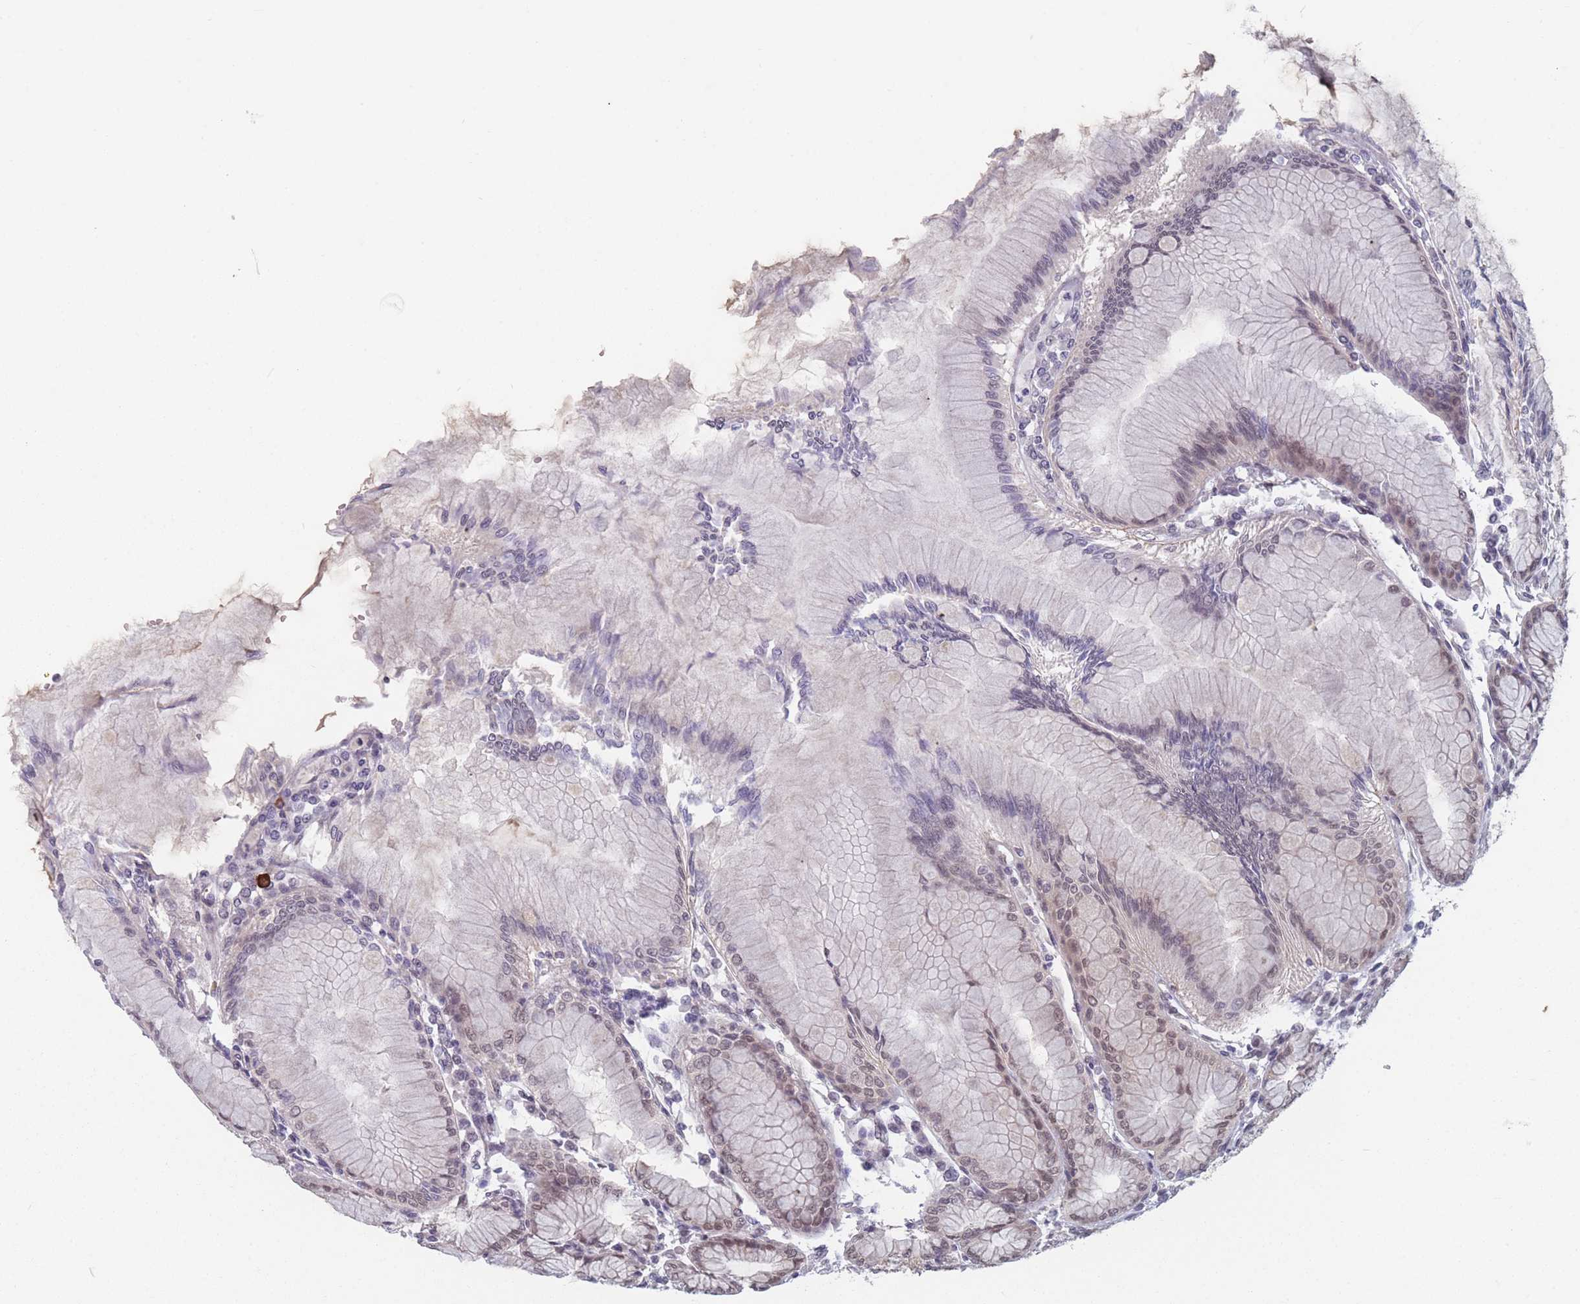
{"staining": {"intensity": "moderate", "quantity": "25%-75%", "location": "cytoplasmic/membranous,nuclear"}, "tissue": "stomach", "cell_type": "Glandular cells", "image_type": "normal", "snomed": [{"axis": "morphology", "description": "Normal tissue, NOS"}, {"axis": "topography", "description": "Stomach"}], "caption": "Unremarkable stomach was stained to show a protein in brown. There is medium levels of moderate cytoplasmic/membranous,nuclear staining in about 25%-75% of glandular cells.", "gene": "ANKRD10", "patient": {"sex": "female", "age": 57}}